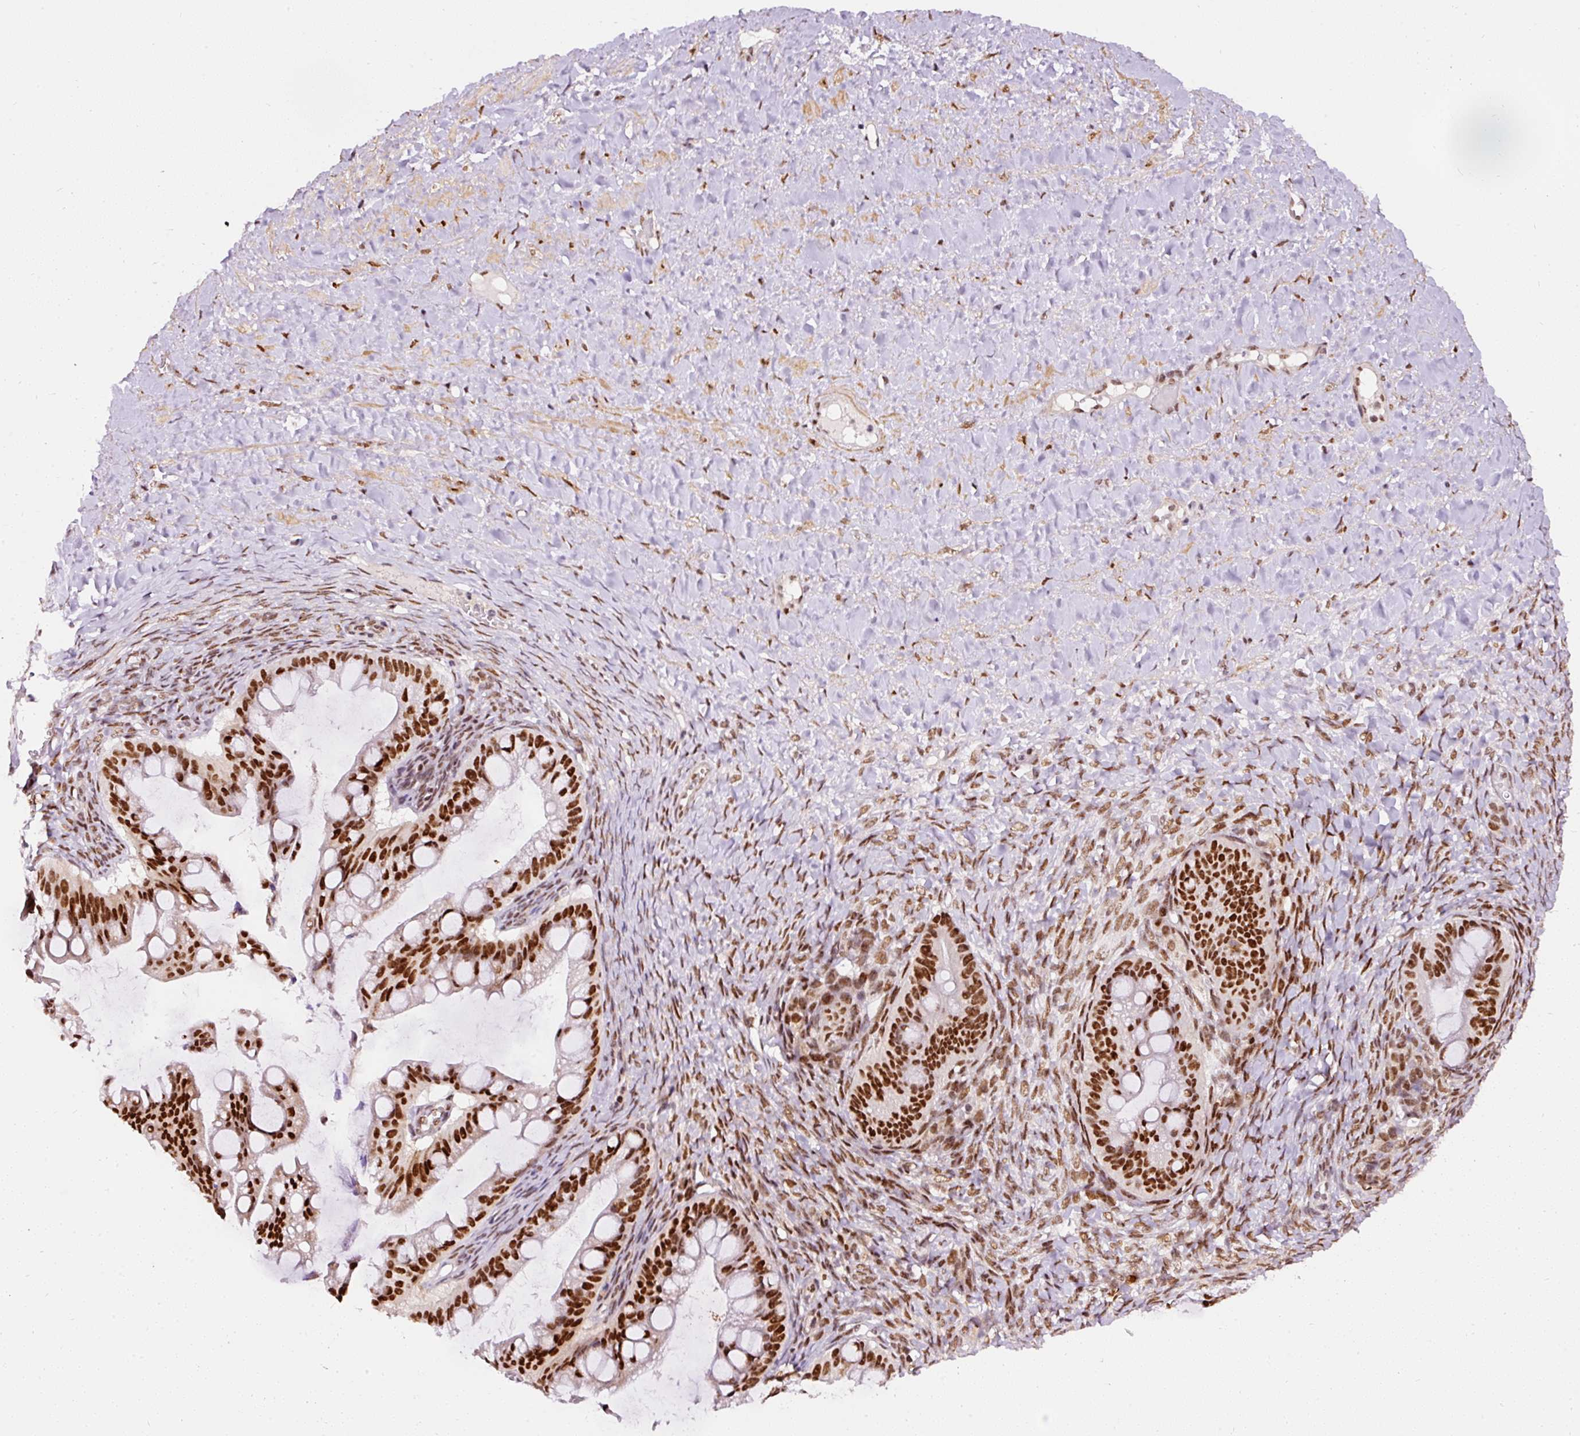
{"staining": {"intensity": "strong", "quantity": ">75%", "location": "nuclear"}, "tissue": "ovarian cancer", "cell_type": "Tumor cells", "image_type": "cancer", "snomed": [{"axis": "morphology", "description": "Cystadenocarcinoma, mucinous, NOS"}, {"axis": "topography", "description": "Ovary"}], "caption": "Human ovarian cancer (mucinous cystadenocarcinoma) stained for a protein (brown) reveals strong nuclear positive staining in about >75% of tumor cells.", "gene": "HNRNPC", "patient": {"sex": "female", "age": 73}}